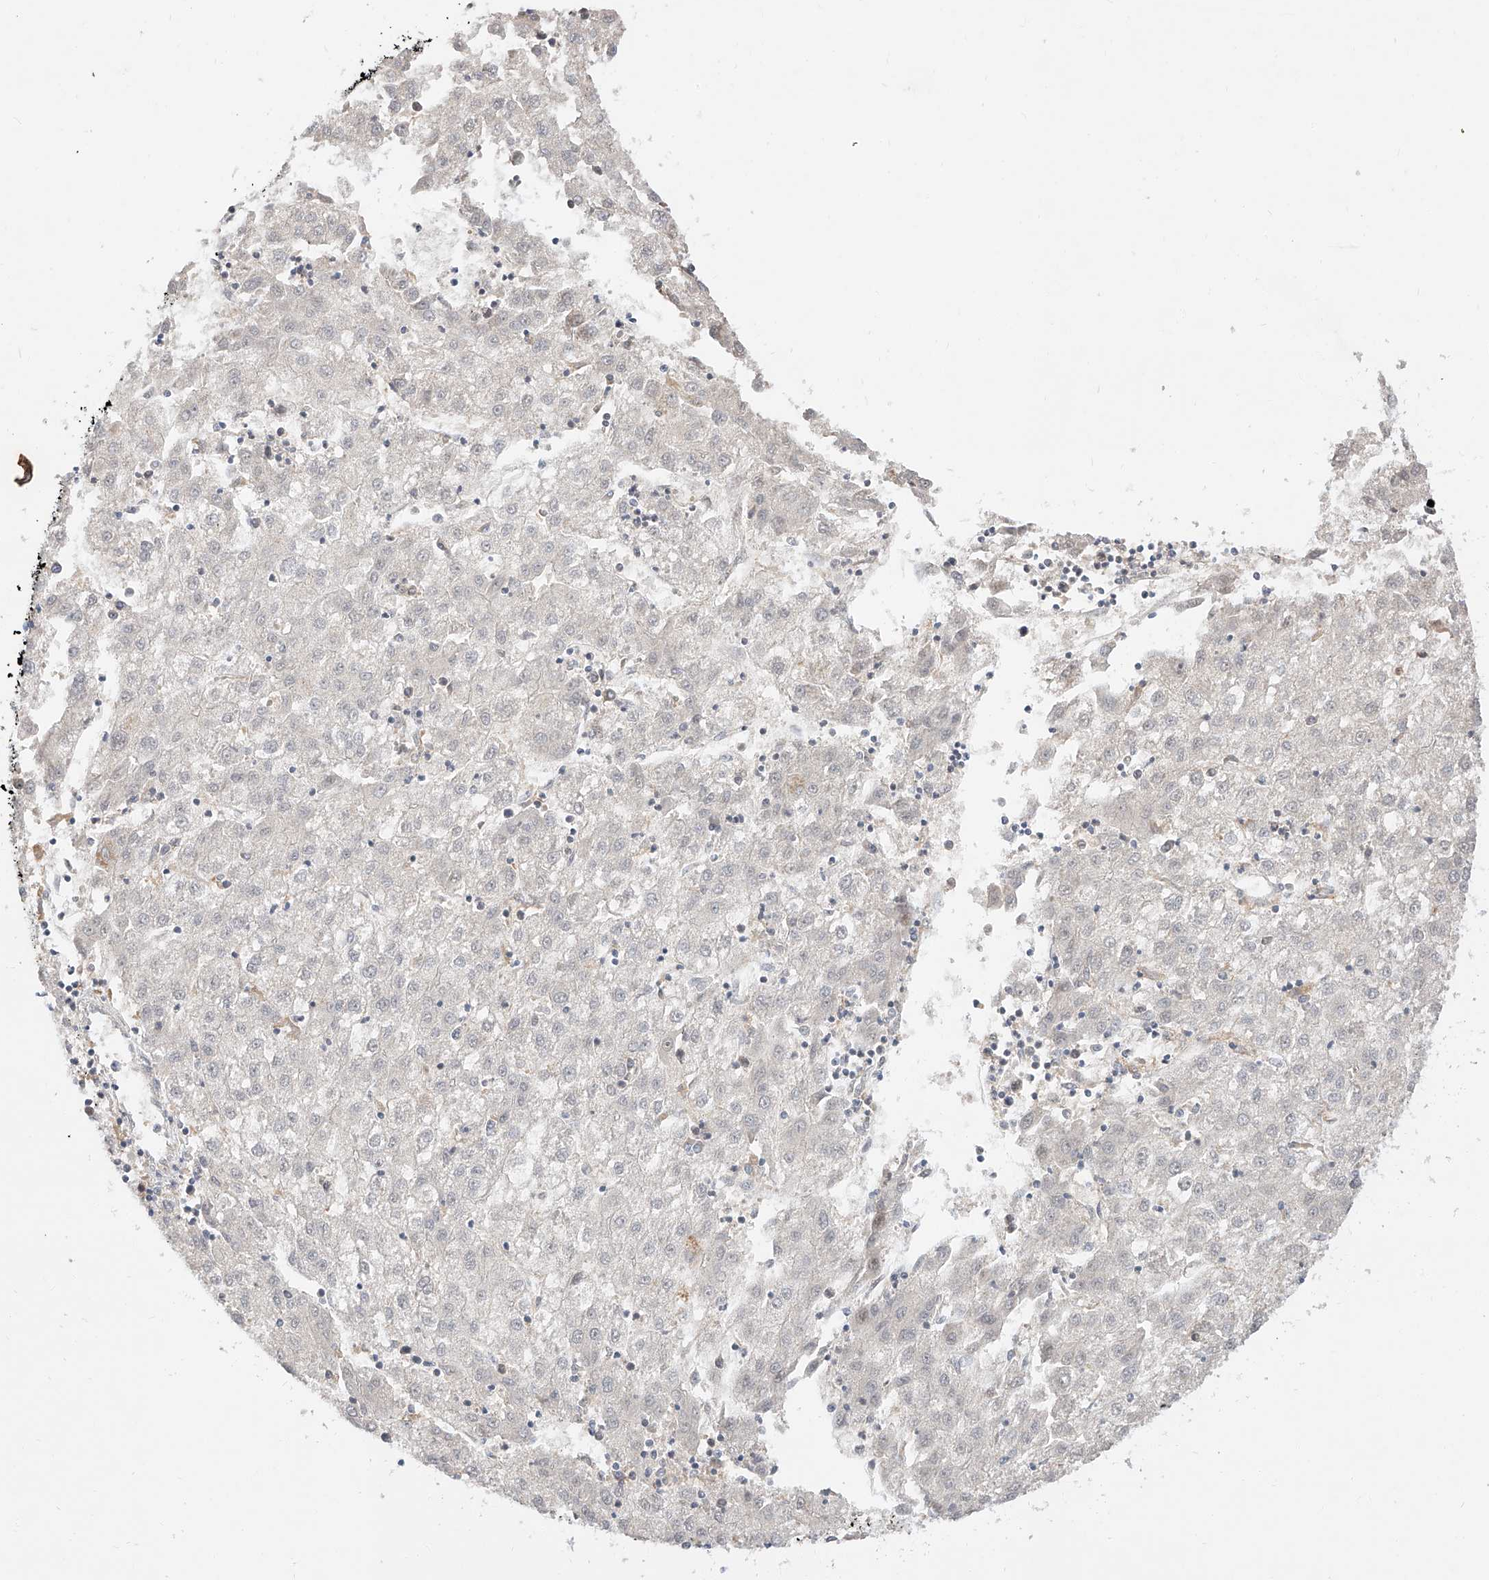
{"staining": {"intensity": "negative", "quantity": "none", "location": "none"}, "tissue": "liver cancer", "cell_type": "Tumor cells", "image_type": "cancer", "snomed": [{"axis": "morphology", "description": "Carcinoma, Hepatocellular, NOS"}, {"axis": "topography", "description": "Liver"}], "caption": "Liver cancer (hepatocellular carcinoma) was stained to show a protein in brown. There is no significant expression in tumor cells. The staining is performed using DAB brown chromogen with nuclei counter-stained in using hematoxylin.", "gene": "DIRAS3", "patient": {"sex": "male", "age": 72}}